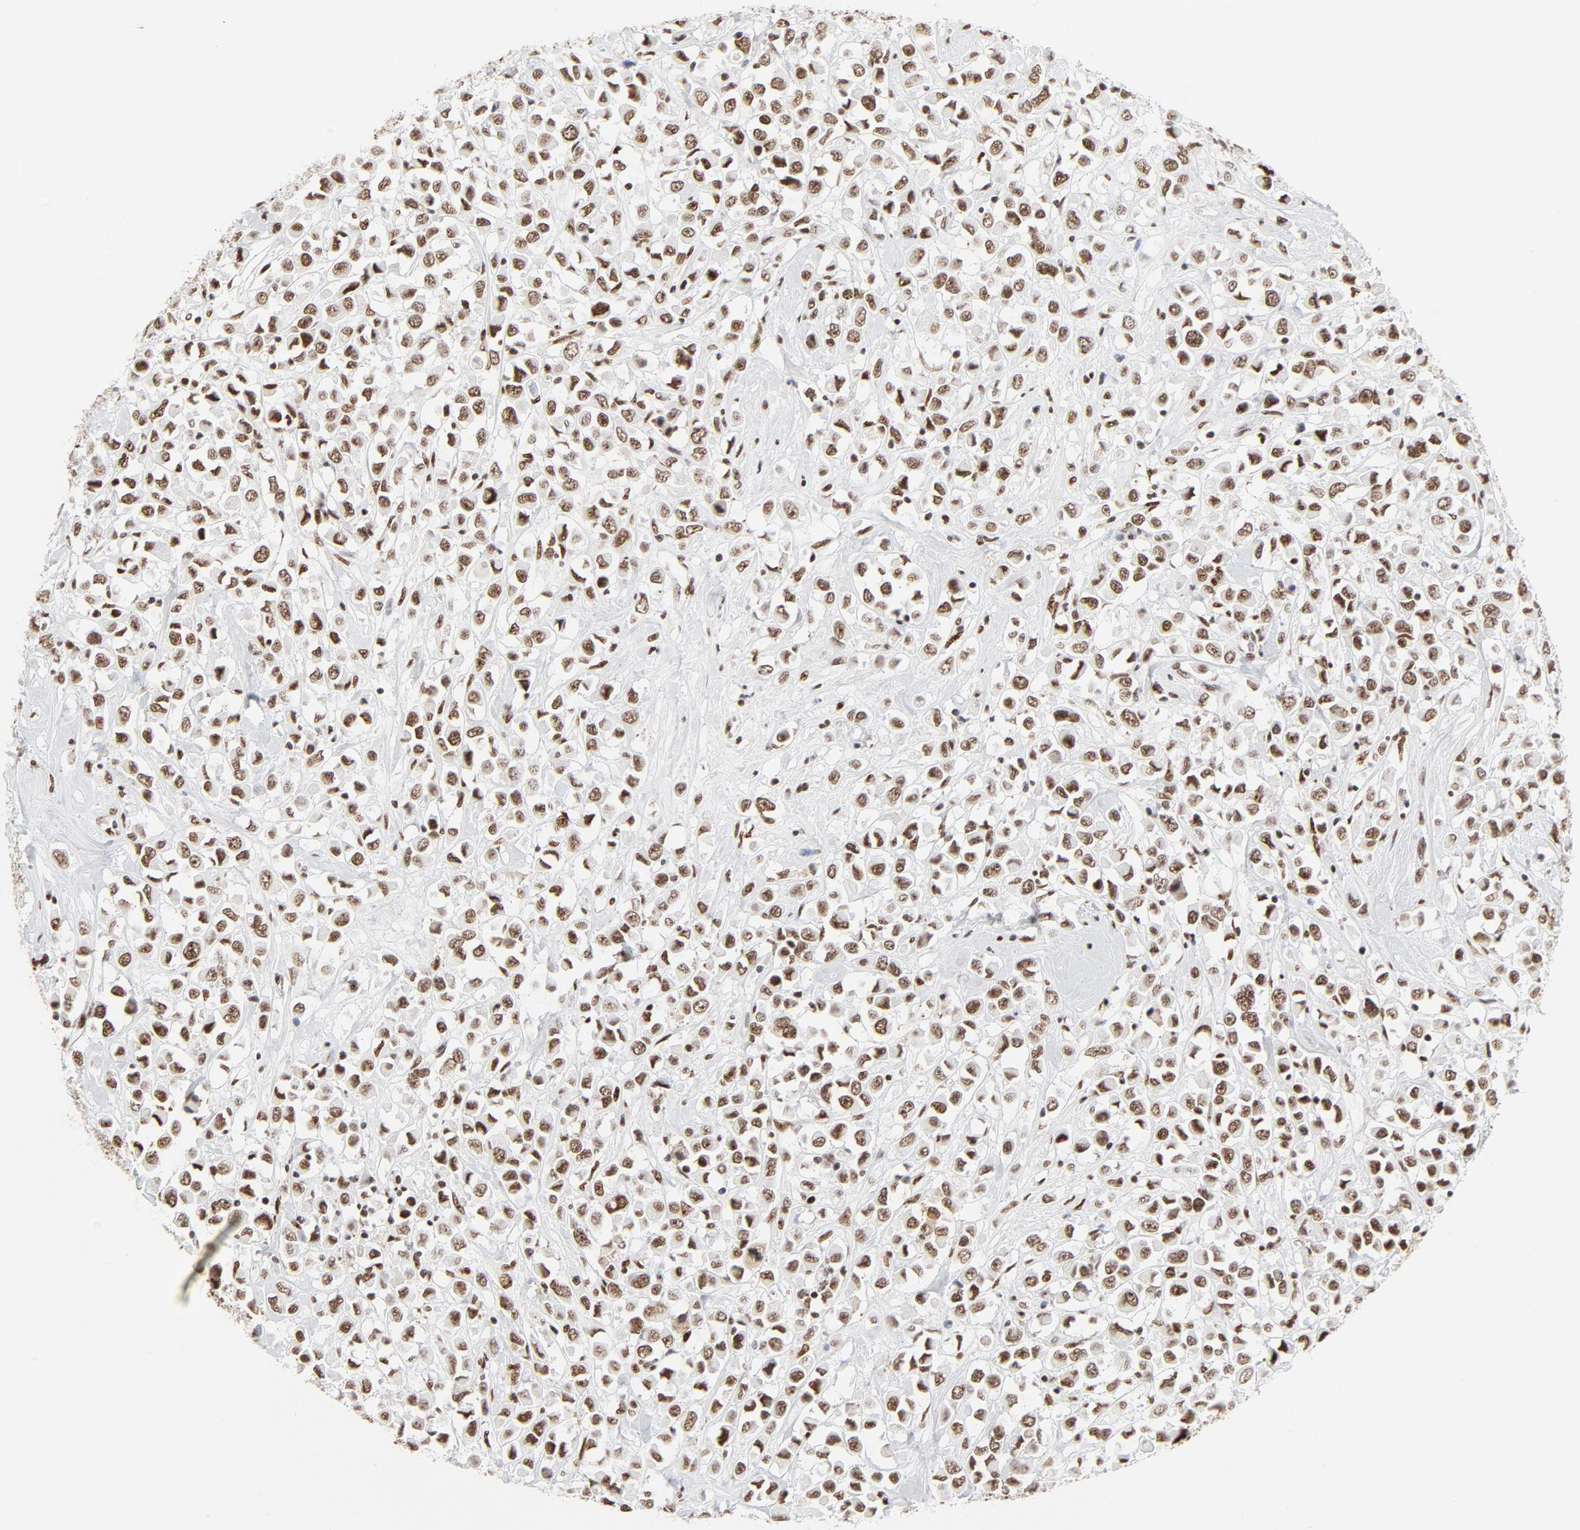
{"staining": {"intensity": "moderate", "quantity": ">75%", "location": "nuclear"}, "tissue": "breast cancer", "cell_type": "Tumor cells", "image_type": "cancer", "snomed": [{"axis": "morphology", "description": "Duct carcinoma"}, {"axis": "topography", "description": "Breast"}], "caption": "IHC image of breast cancer stained for a protein (brown), which reveals medium levels of moderate nuclear expression in about >75% of tumor cells.", "gene": "GTF2H1", "patient": {"sex": "female", "age": 61}}